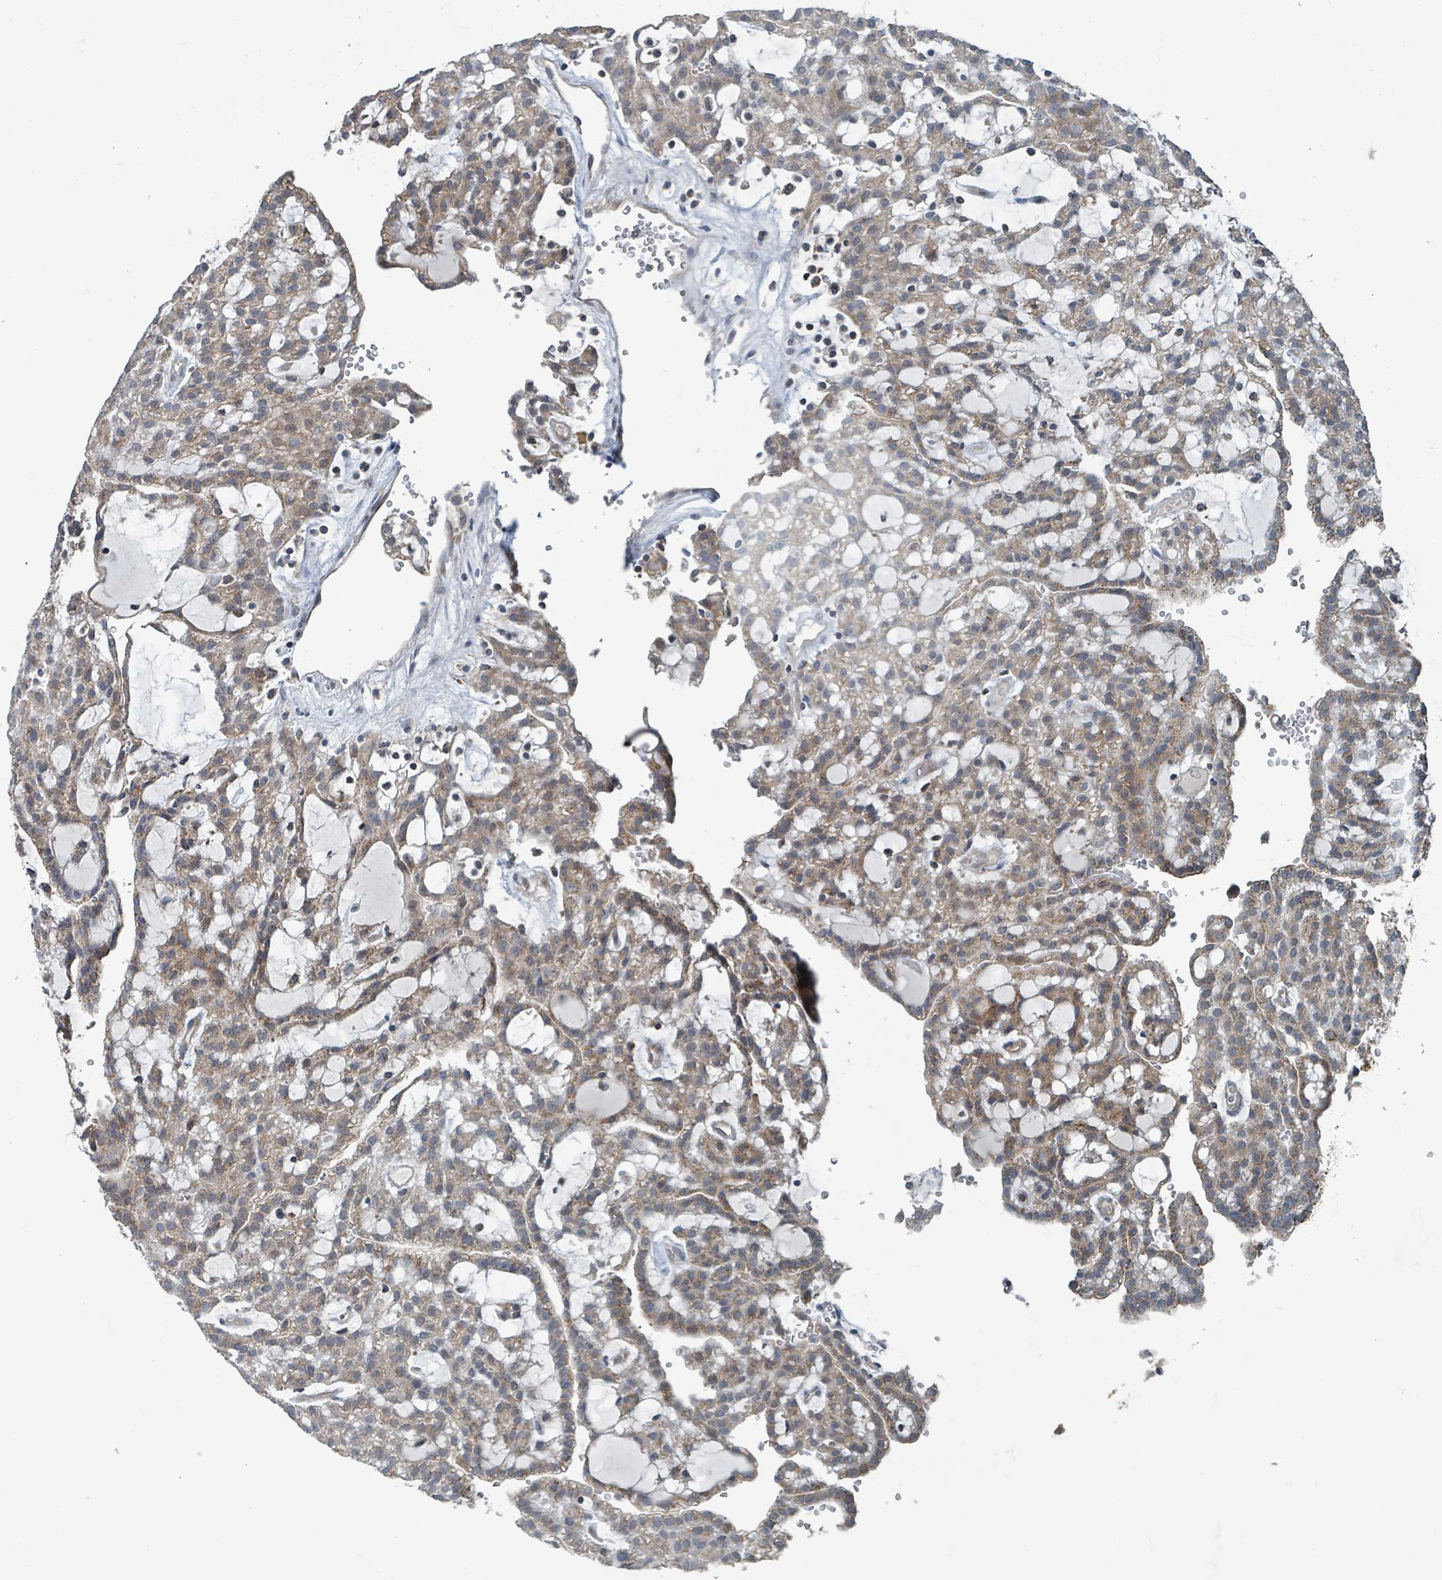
{"staining": {"intensity": "moderate", "quantity": ">75%", "location": "cytoplasmic/membranous"}, "tissue": "renal cancer", "cell_type": "Tumor cells", "image_type": "cancer", "snomed": [{"axis": "morphology", "description": "Adenocarcinoma, NOS"}, {"axis": "topography", "description": "Kidney"}], "caption": "Immunohistochemistry micrograph of renal cancer stained for a protein (brown), which reveals medium levels of moderate cytoplasmic/membranous staining in about >75% of tumor cells.", "gene": "ACBD4", "patient": {"sex": "male", "age": 63}}